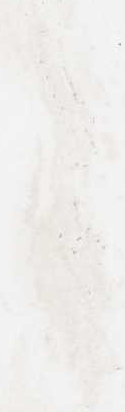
{"staining": {"intensity": "weak", "quantity": "<25%", "location": "cytoplasmic/membranous"}, "tissue": "thyroid cancer", "cell_type": "Tumor cells", "image_type": "cancer", "snomed": [{"axis": "morphology", "description": "Papillary adenocarcinoma, NOS"}, {"axis": "topography", "description": "Thyroid gland"}], "caption": "A photomicrograph of thyroid cancer (papillary adenocarcinoma) stained for a protein displays no brown staining in tumor cells.", "gene": "IL17RC", "patient": {"sex": "female", "age": 42}}